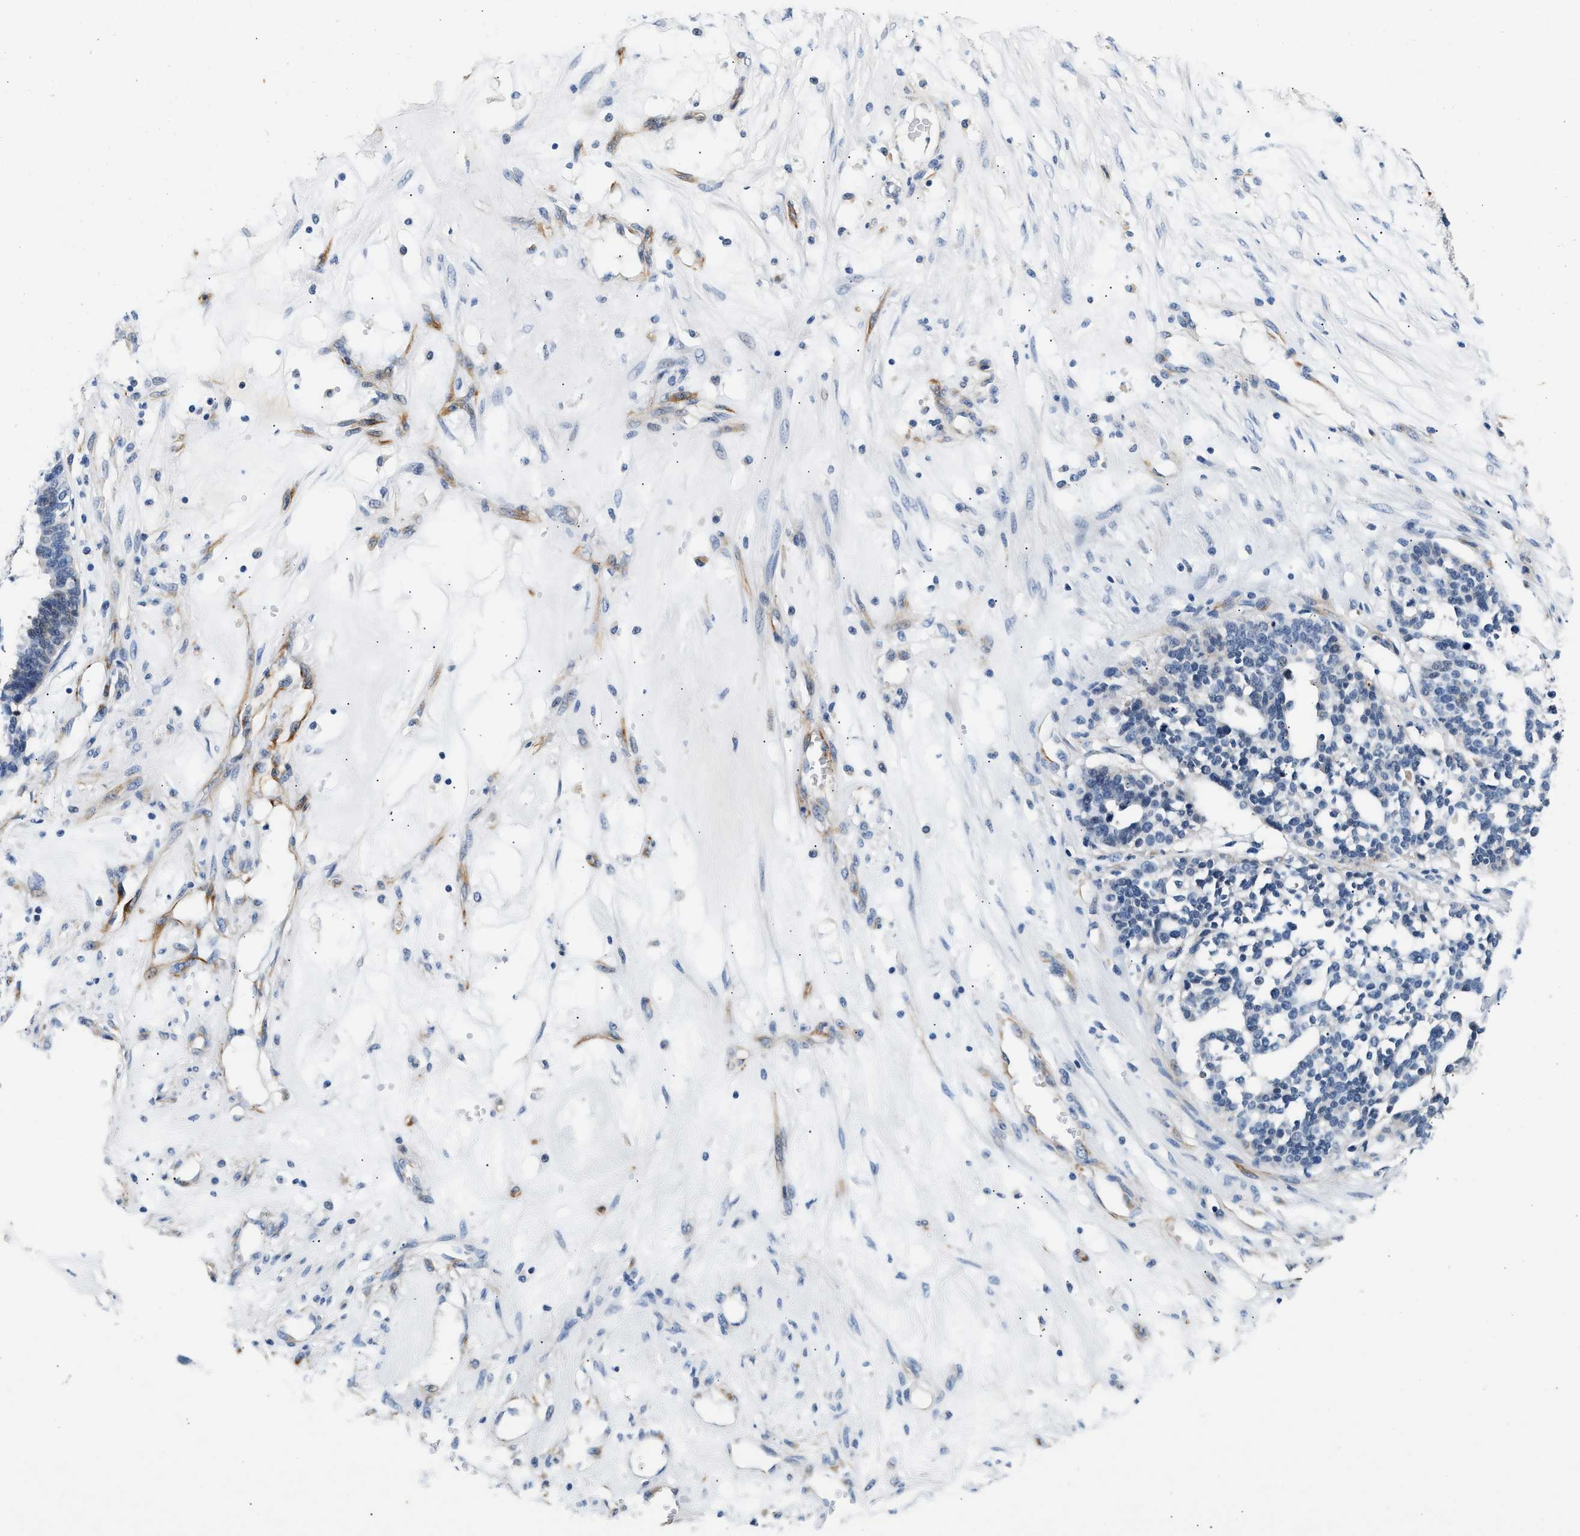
{"staining": {"intensity": "negative", "quantity": "none", "location": "none"}, "tissue": "ovarian cancer", "cell_type": "Tumor cells", "image_type": "cancer", "snomed": [{"axis": "morphology", "description": "Cystadenocarcinoma, serous, NOS"}, {"axis": "topography", "description": "Ovary"}], "caption": "The histopathology image exhibits no significant staining in tumor cells of ovarian cancer (serous cystadenocarcinoma).", "gene": "MED22", "patient": {"sex": "female", "age": 59}}